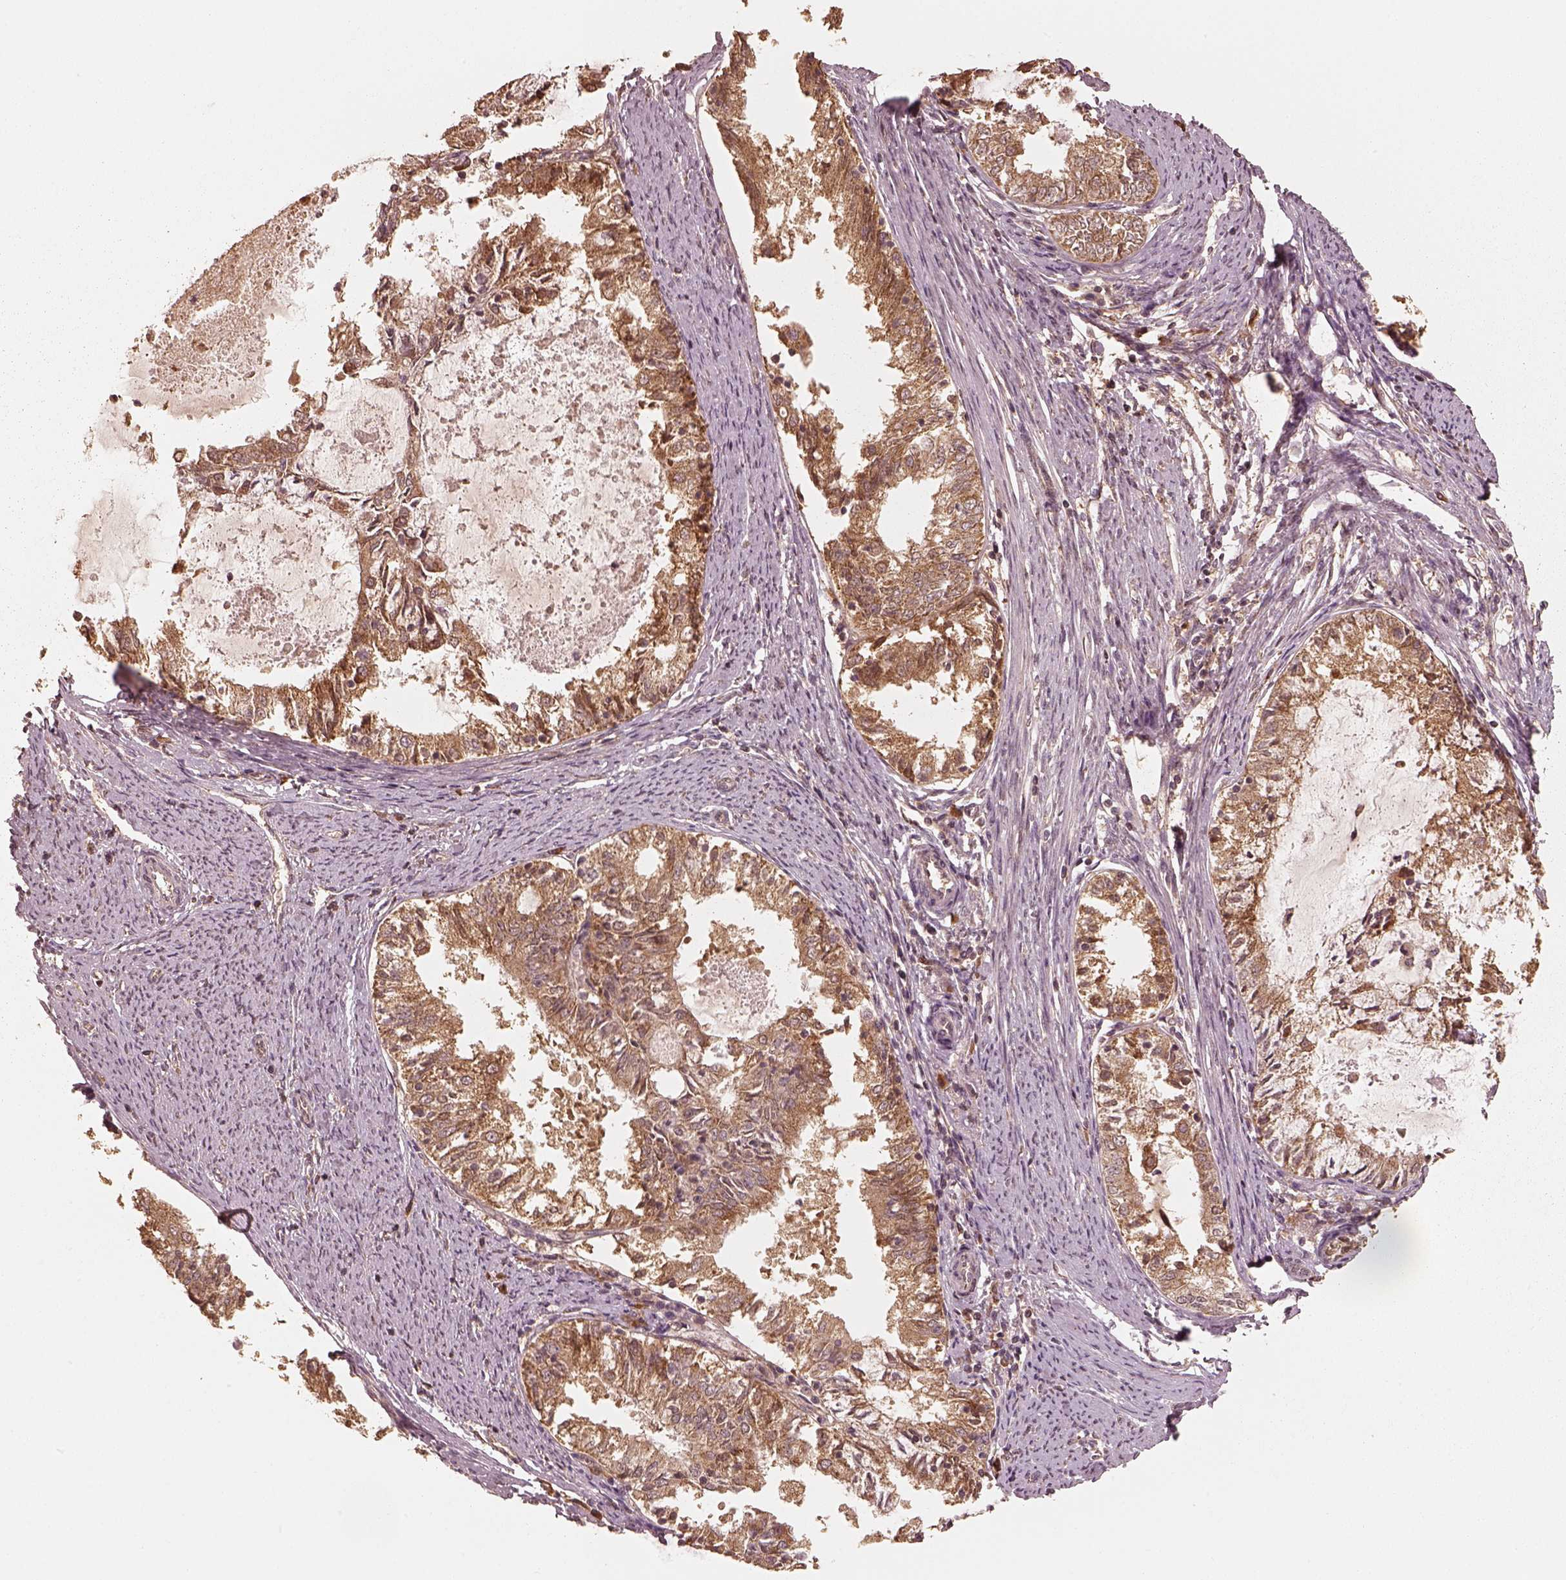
{"staining": {"intensity": "moderate", "quantity": ">75%", "location": "cytoplasmic/membranous"}, "tissue": "endometrial cancer", "cell_type": "Tumor cells", "image_type": "cancer", "snomed": [{"axis": "morphology", "description": "Adenocarcinoma, NOS"}, {"axis": "topography", "description": "Endometrium"}], "caption": "The immunohistochemical stain labels moderate cytoplasmic/membranous expression in tumor cells of endometrial cancer tissue.", "gene": "DNAJC25", "patient": {"sex": "female", "age": 57}}